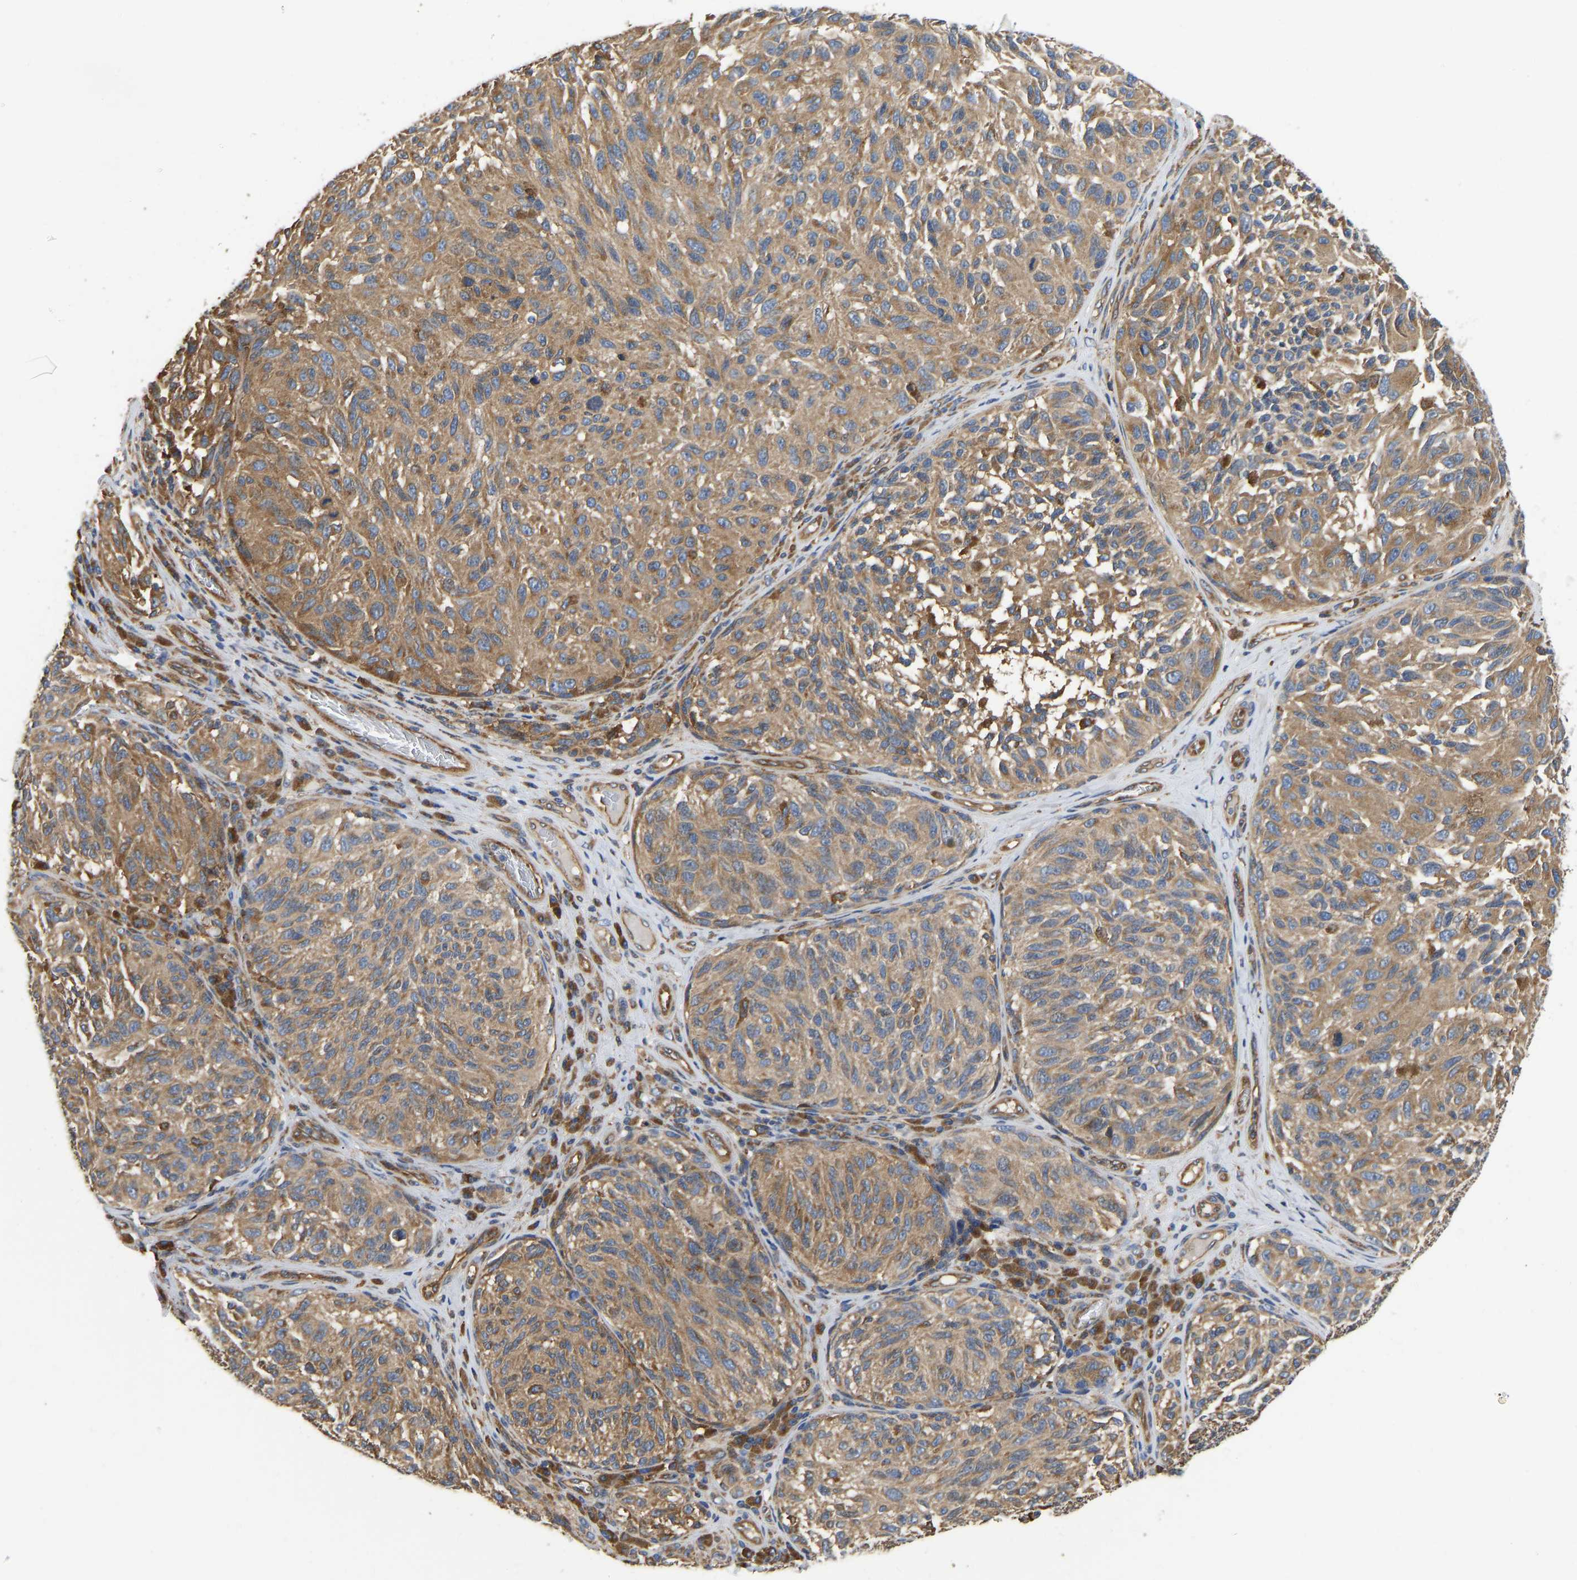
{"staining": {"intensity": "moderate", "quantity": ">75%", "location": "cytoplasmic/membranous"}, "tissue": "melanoma", "cell_type": "Tumor cells", "image_type": "cancer", "snomed": [{"axis": "morphology", "description": "Malignant melanoma, NOS"}, {"axis": "topography", "description": "Skin"}], "caption": "Melanoma stained with a protein marker demonstrates moderate staining in tumor cells.", "gene": "FLNB", "patient": {"sex": "female", "age": 73}}